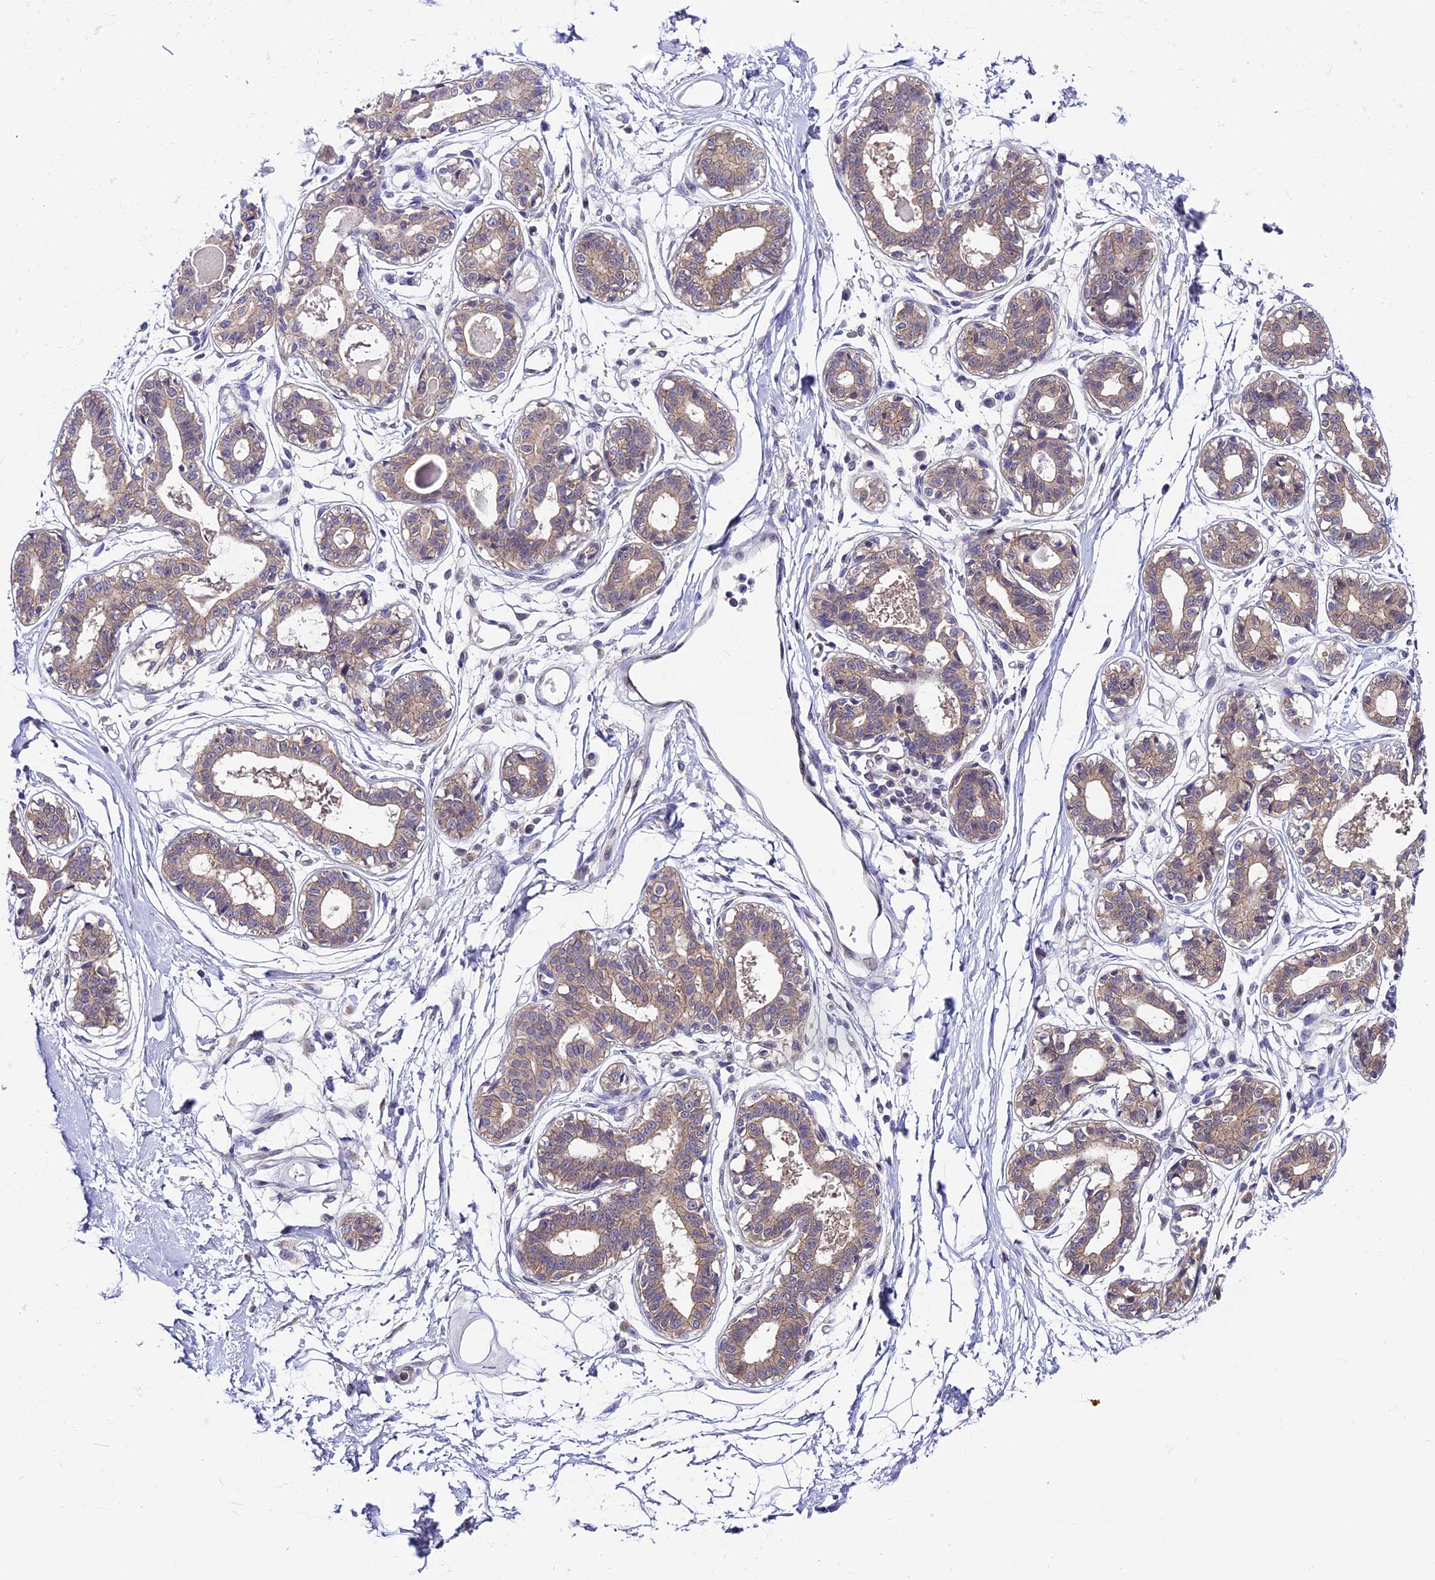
{"staining": {"intensity": "negative", "quantity": "none", "location": "none"}, "tissue": "breast", "cell_type": "Adipocytes", "image_type": "normal", "snomed": [{"axis": "morphology", "description": "Normal tissue, NOS"}, {"axis": "topography", "description": "Breast"}], "caption": "This is an immunohistochemistry photomicrograph of benign human breast. There is no staining in adipocytes.", "gene": "ENKD1", "patient": {"sex": "female", "age": 45}}